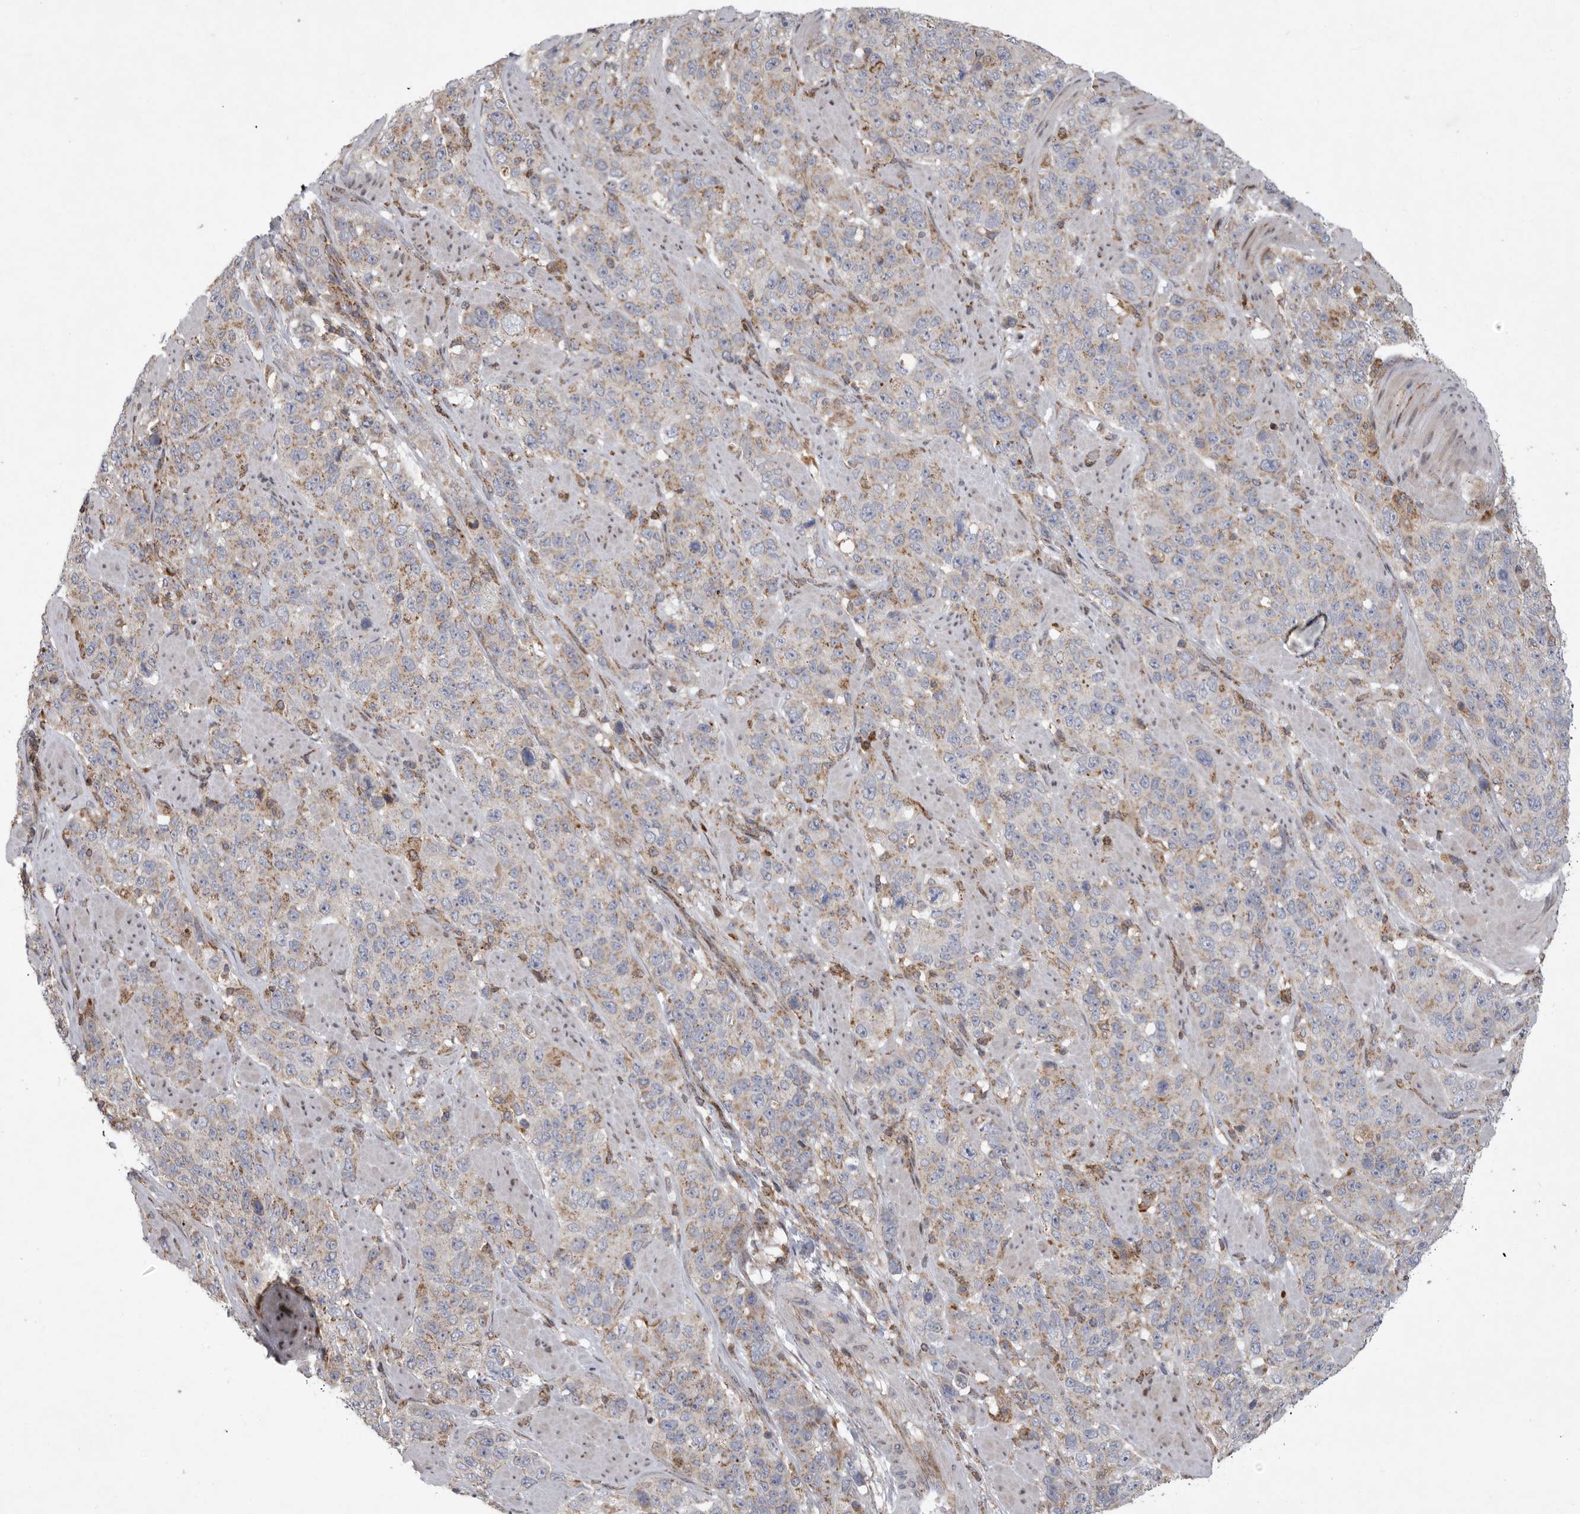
{"staining": {"intensity": "moderate", "quantity": "<25%", "location": "cytoplasmic/membranous"}, "tissue": "stomach cancer", "cell_type": "Tumor cells", "image_type": "cancer", "snomed": [{"axis": "morphology", "description": "Adenocarcinoma, NOS"}, {"axis": "topography", "description": "Stomach"}], "caption": "Stomach adenocarcinoma stained for a protein demonstrates moderate cytoplasmic/membranous positivity in tumor cells.", "gene": "MPZL1", "patient": {"sex": "male", "age": 48}}